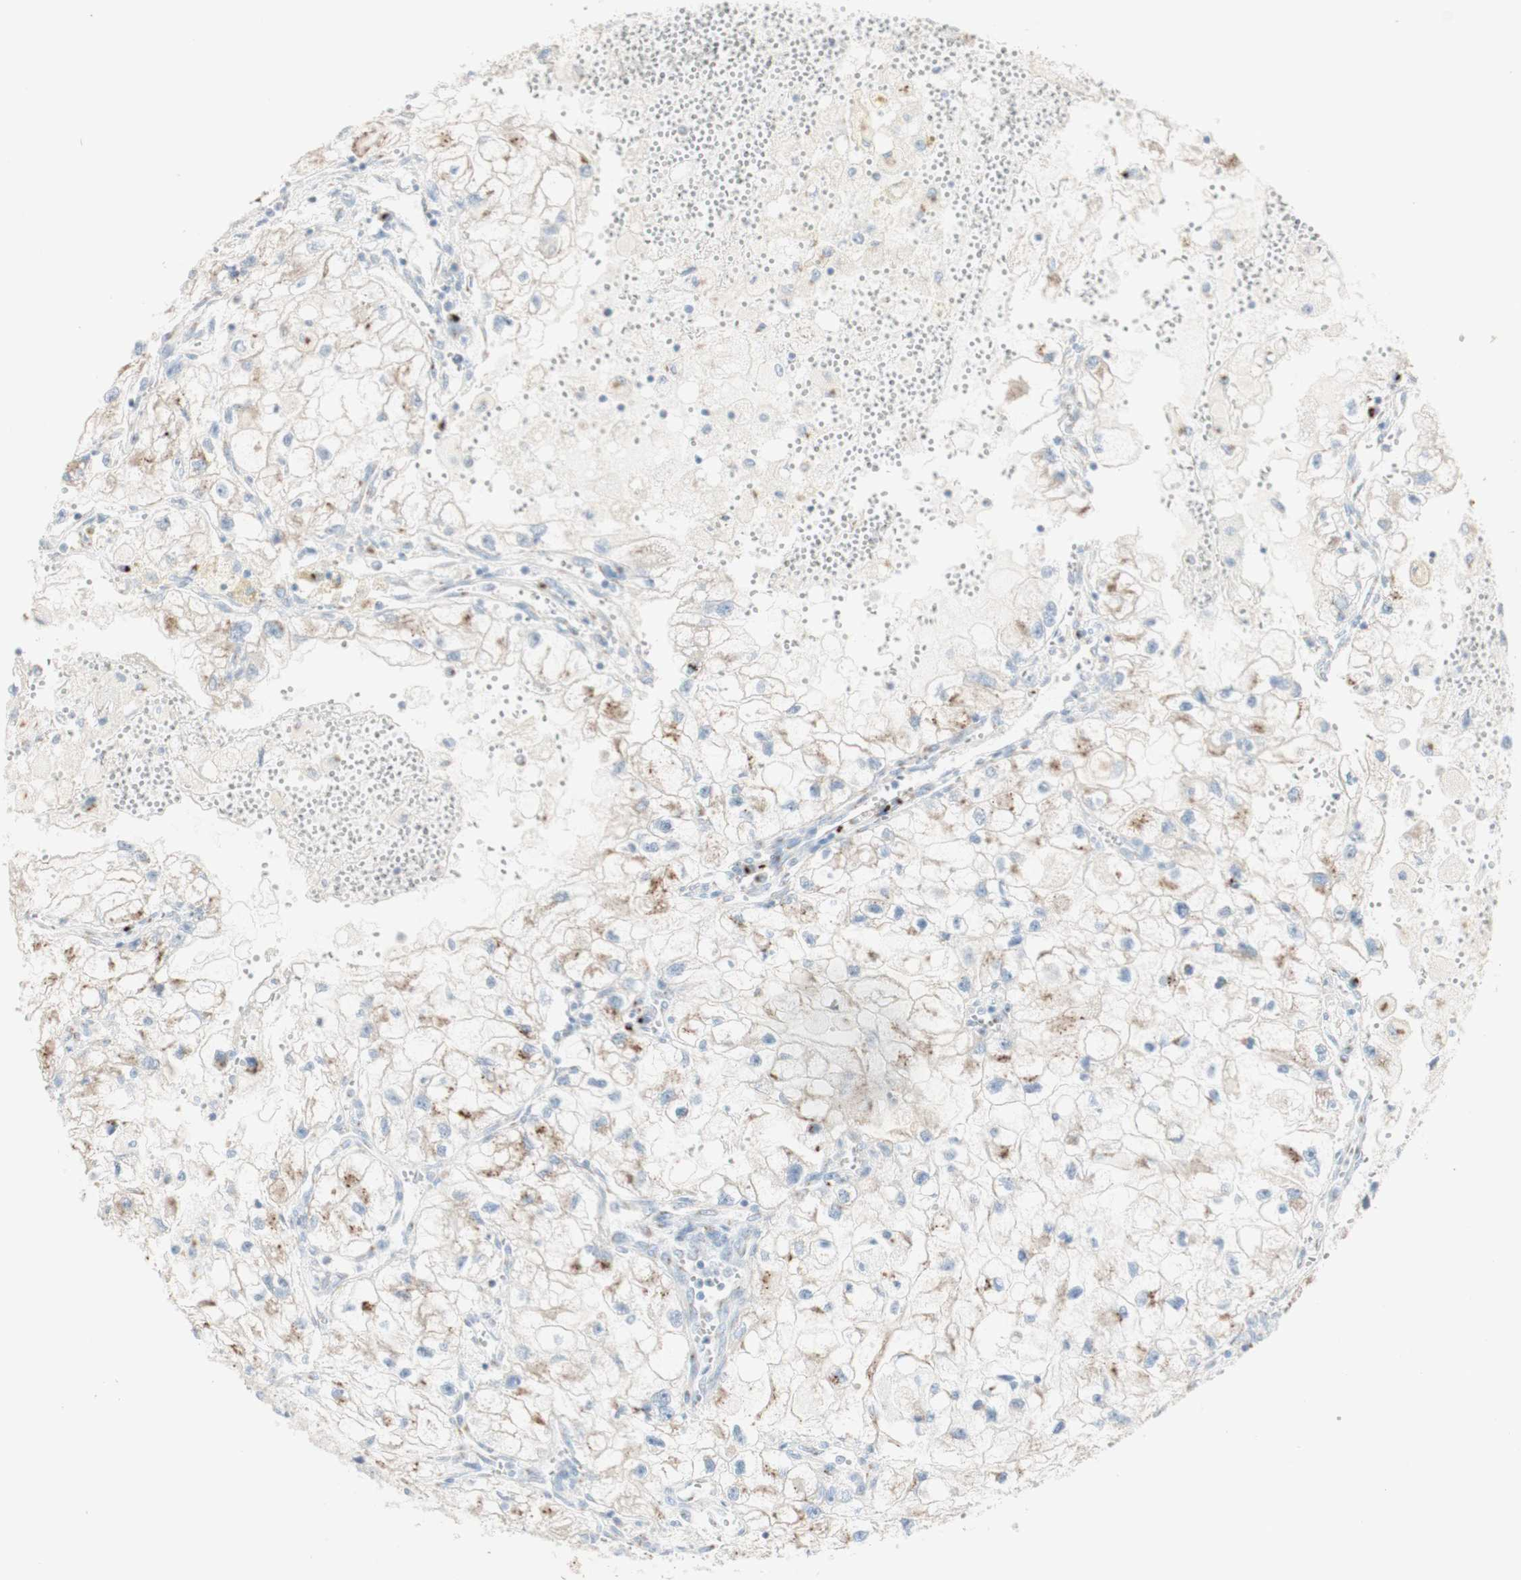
{"staining": {"intensity": "weak", "quantity": "25%-75%", "location": "cytoplasmic/membranous"}, "tissue": "renal cancer", "cell_type": "Tumor cells", "image_type": "cancer", "snomed": [{"axis": "morphology", "description": "Adenocarcinoma, NOS"}, {"axis": "topography", "description": "Kidney"}], "caption": "The immunohistochemical stain shows weak cytoplasmic/membranous positivity in tumor cells of renal cancer tissue.", "gene": "MANEA", "patient": {"sex": "female", "age": 70}}